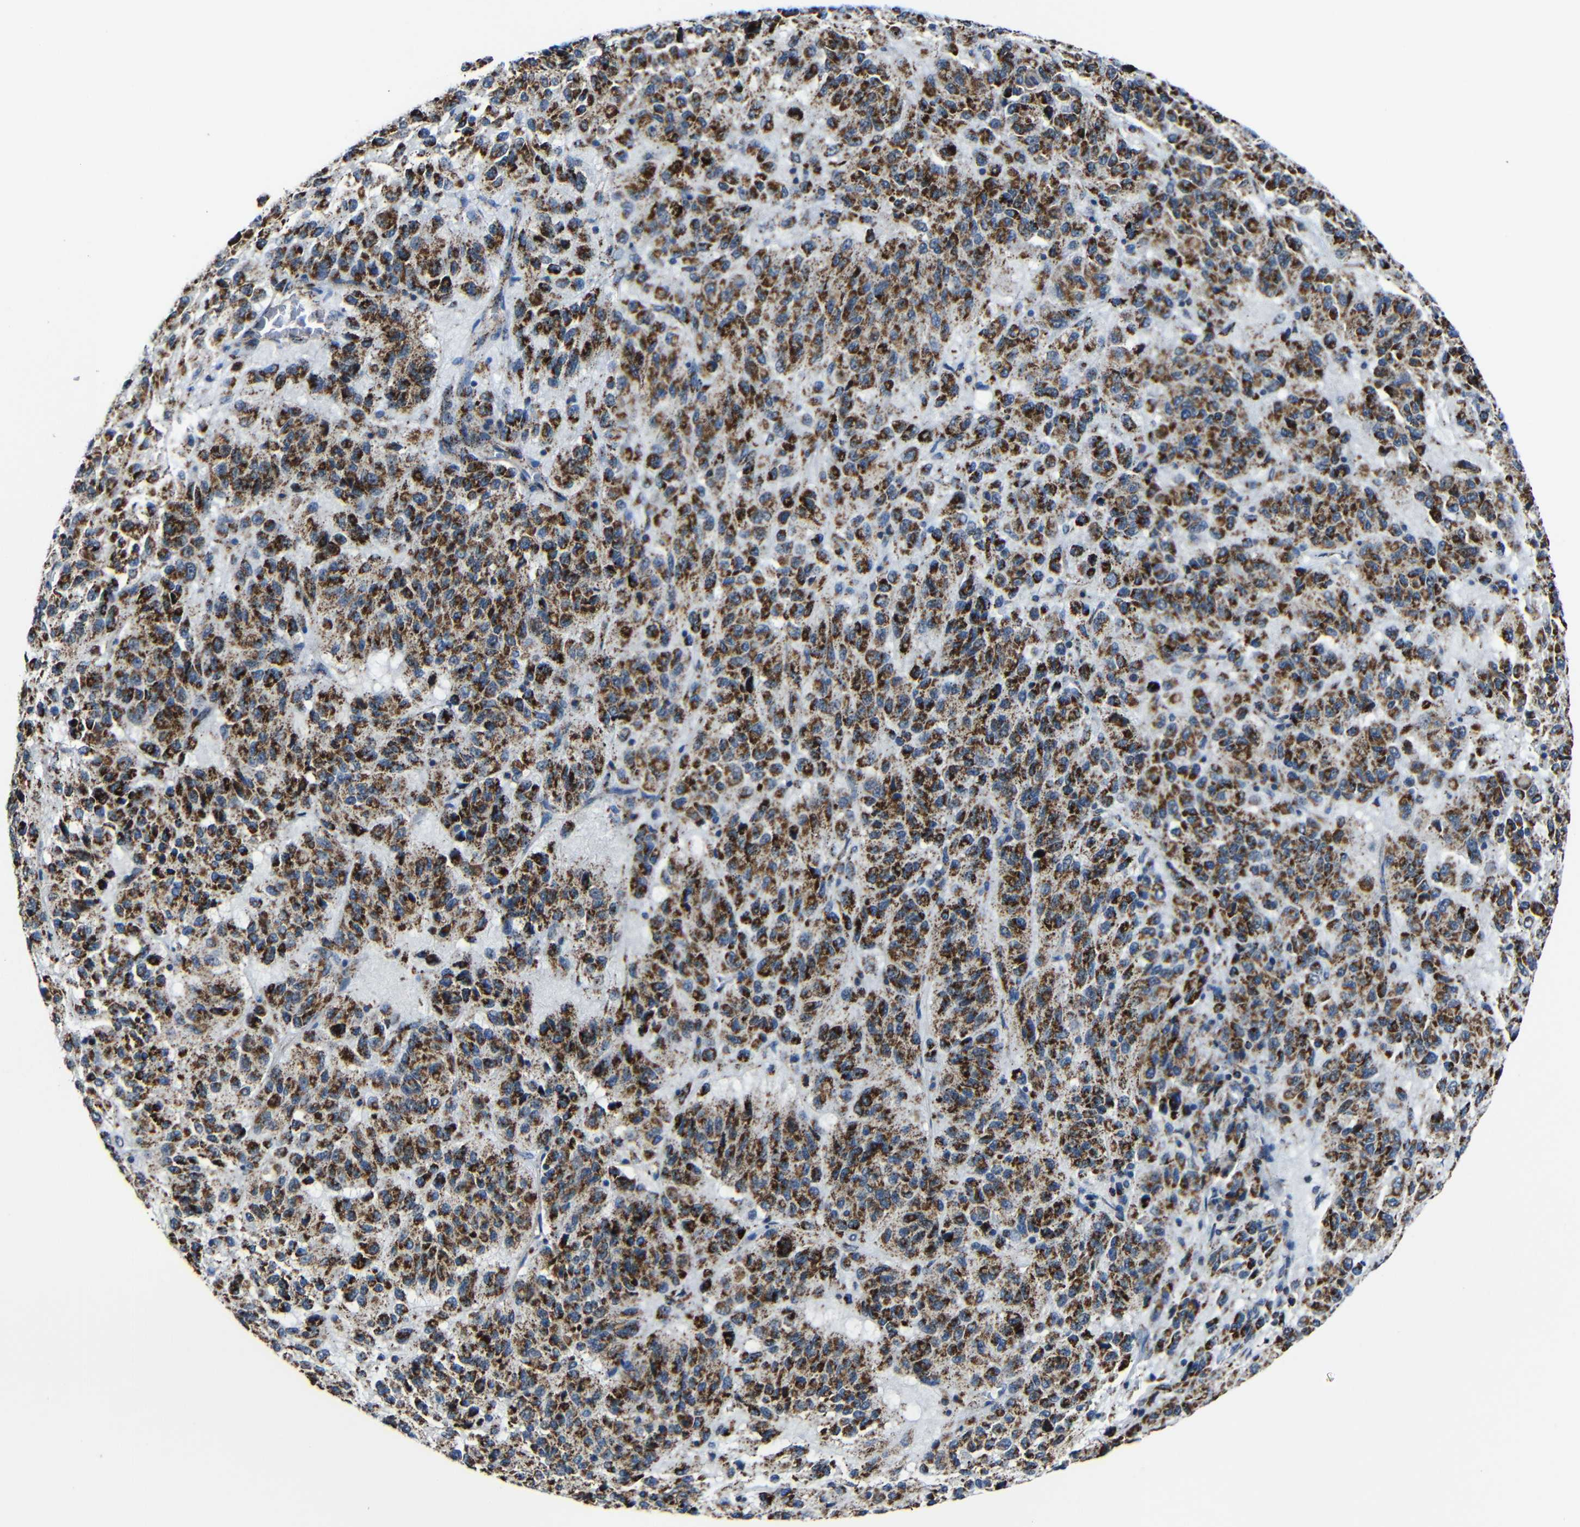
{"staining": {"intensity": "moderate", "quantity": ">75%", "location": "cytoplasmic/membranous"}, "tissue": "melanoma", "cell_type": "Tumor cells", "image_type": "cancer", "snomed": [{"axis": "morphology", "description": "Malignant melanoma, Metastatic site"}, {"axis": "topography", "description": "Lung"}], "caption": "Immunohistochemistry (IHC) micrograph of neoplastic tissue: human melanoma stained using immunohistochemistry exhibits medium levels of moderate protein expression localized specifically in the cytoplasmic/membranous of tumor cells, appearing as a cytoplasmic/membranous brown color.", "gene": "CA5B", "patient": {"sex": "male", "age": 64}}